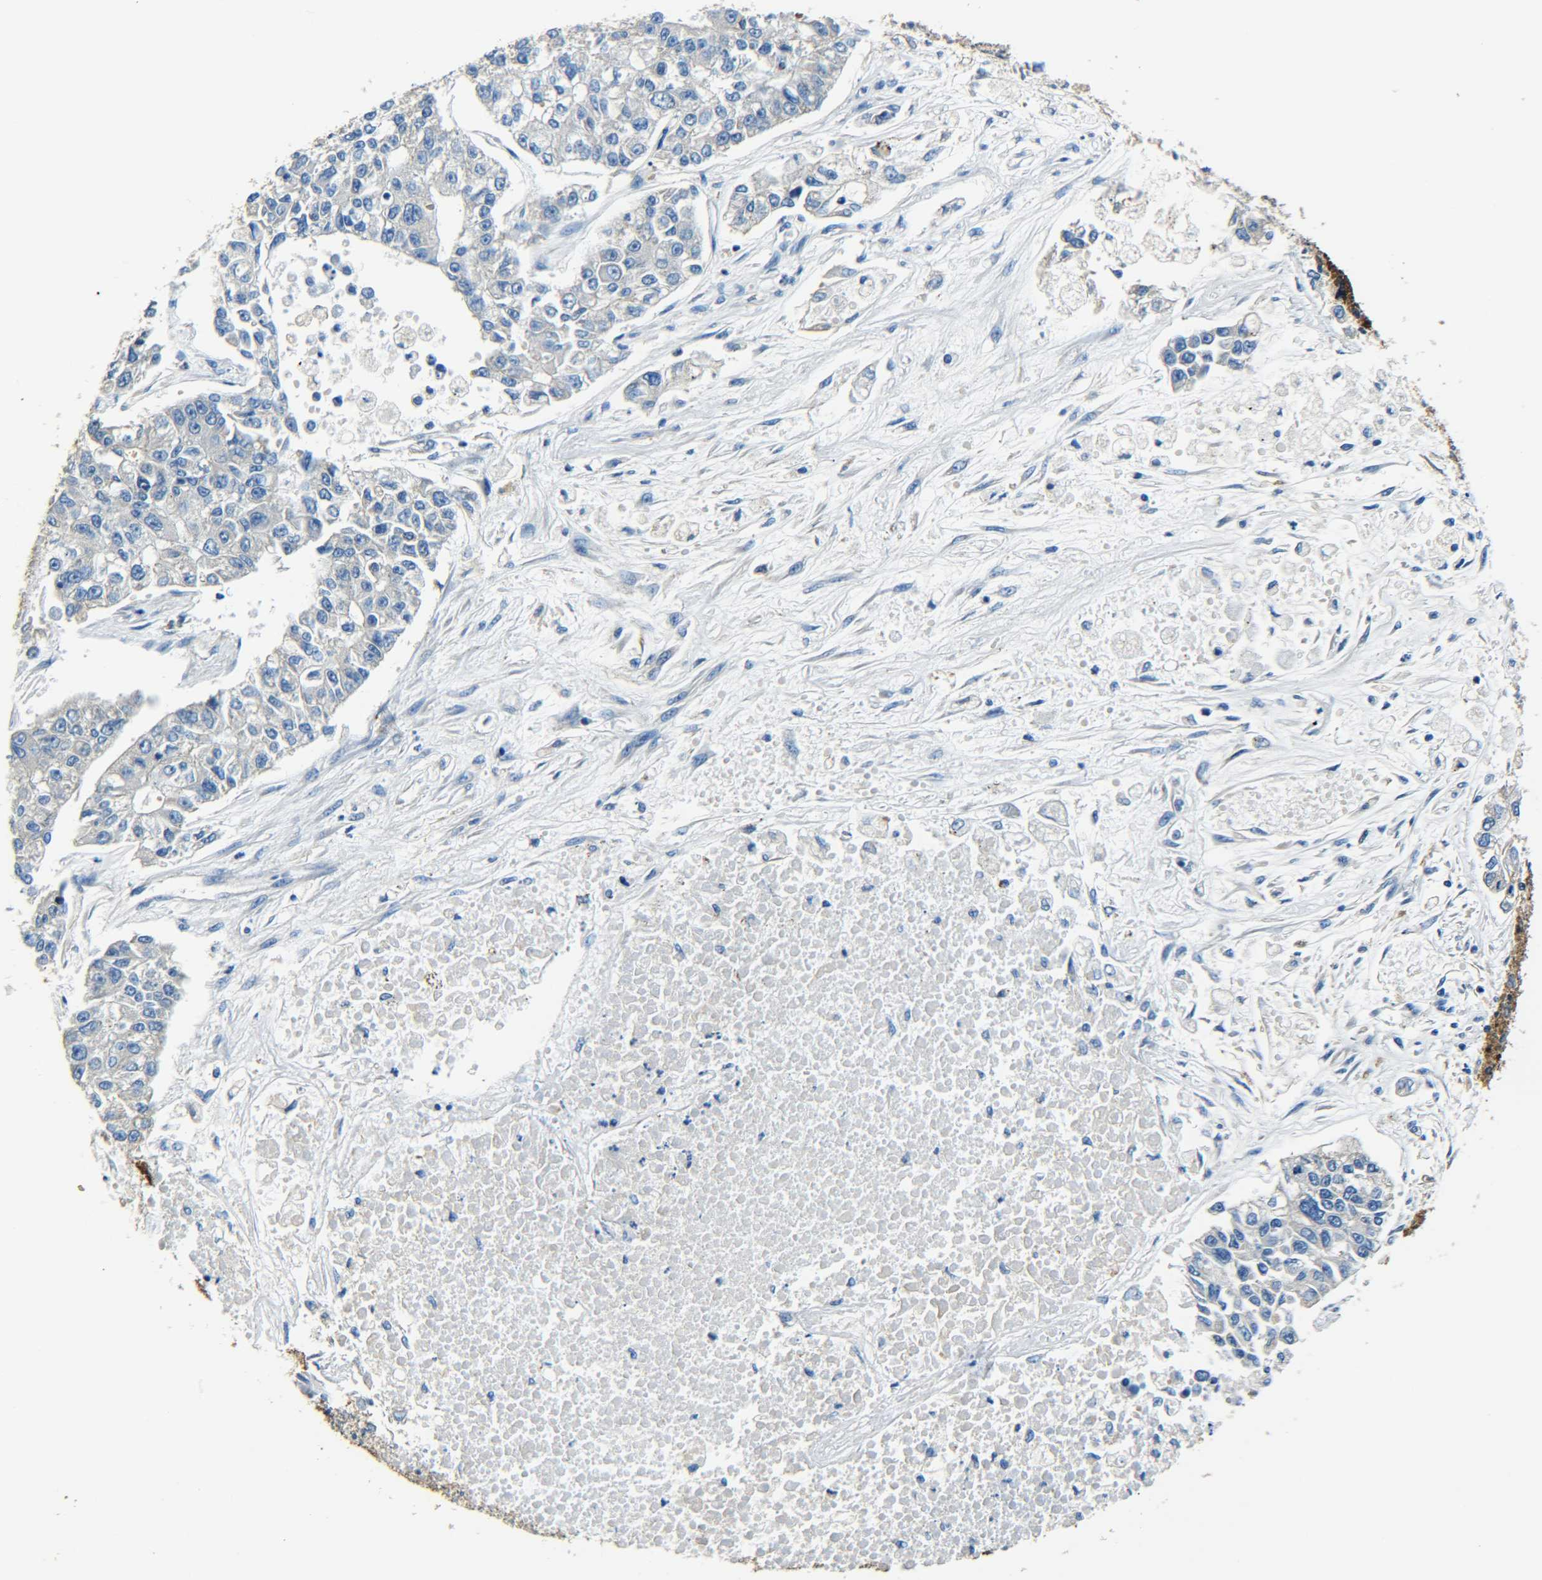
{"staining": {"intensity": "negative", "quantity": "none", "location": "none"}, "tissue": "lung cancer", "cell_type": "Tumor cells", "image_type": "cancer", "snomed": [{"axis": "morphology", "description": "Adenocarcinoma, NOS"}, {"axis": "topography", "description": "Lung"}], "caption": "A high-resolution histopathology image shows immunohistochemistry (IHC) staining of adenocarcinoma (lung), which demonstrates no significant positivity in tumor cells.", "gene": "TUBB", "patient": {"sex": "male", "age": 49}}